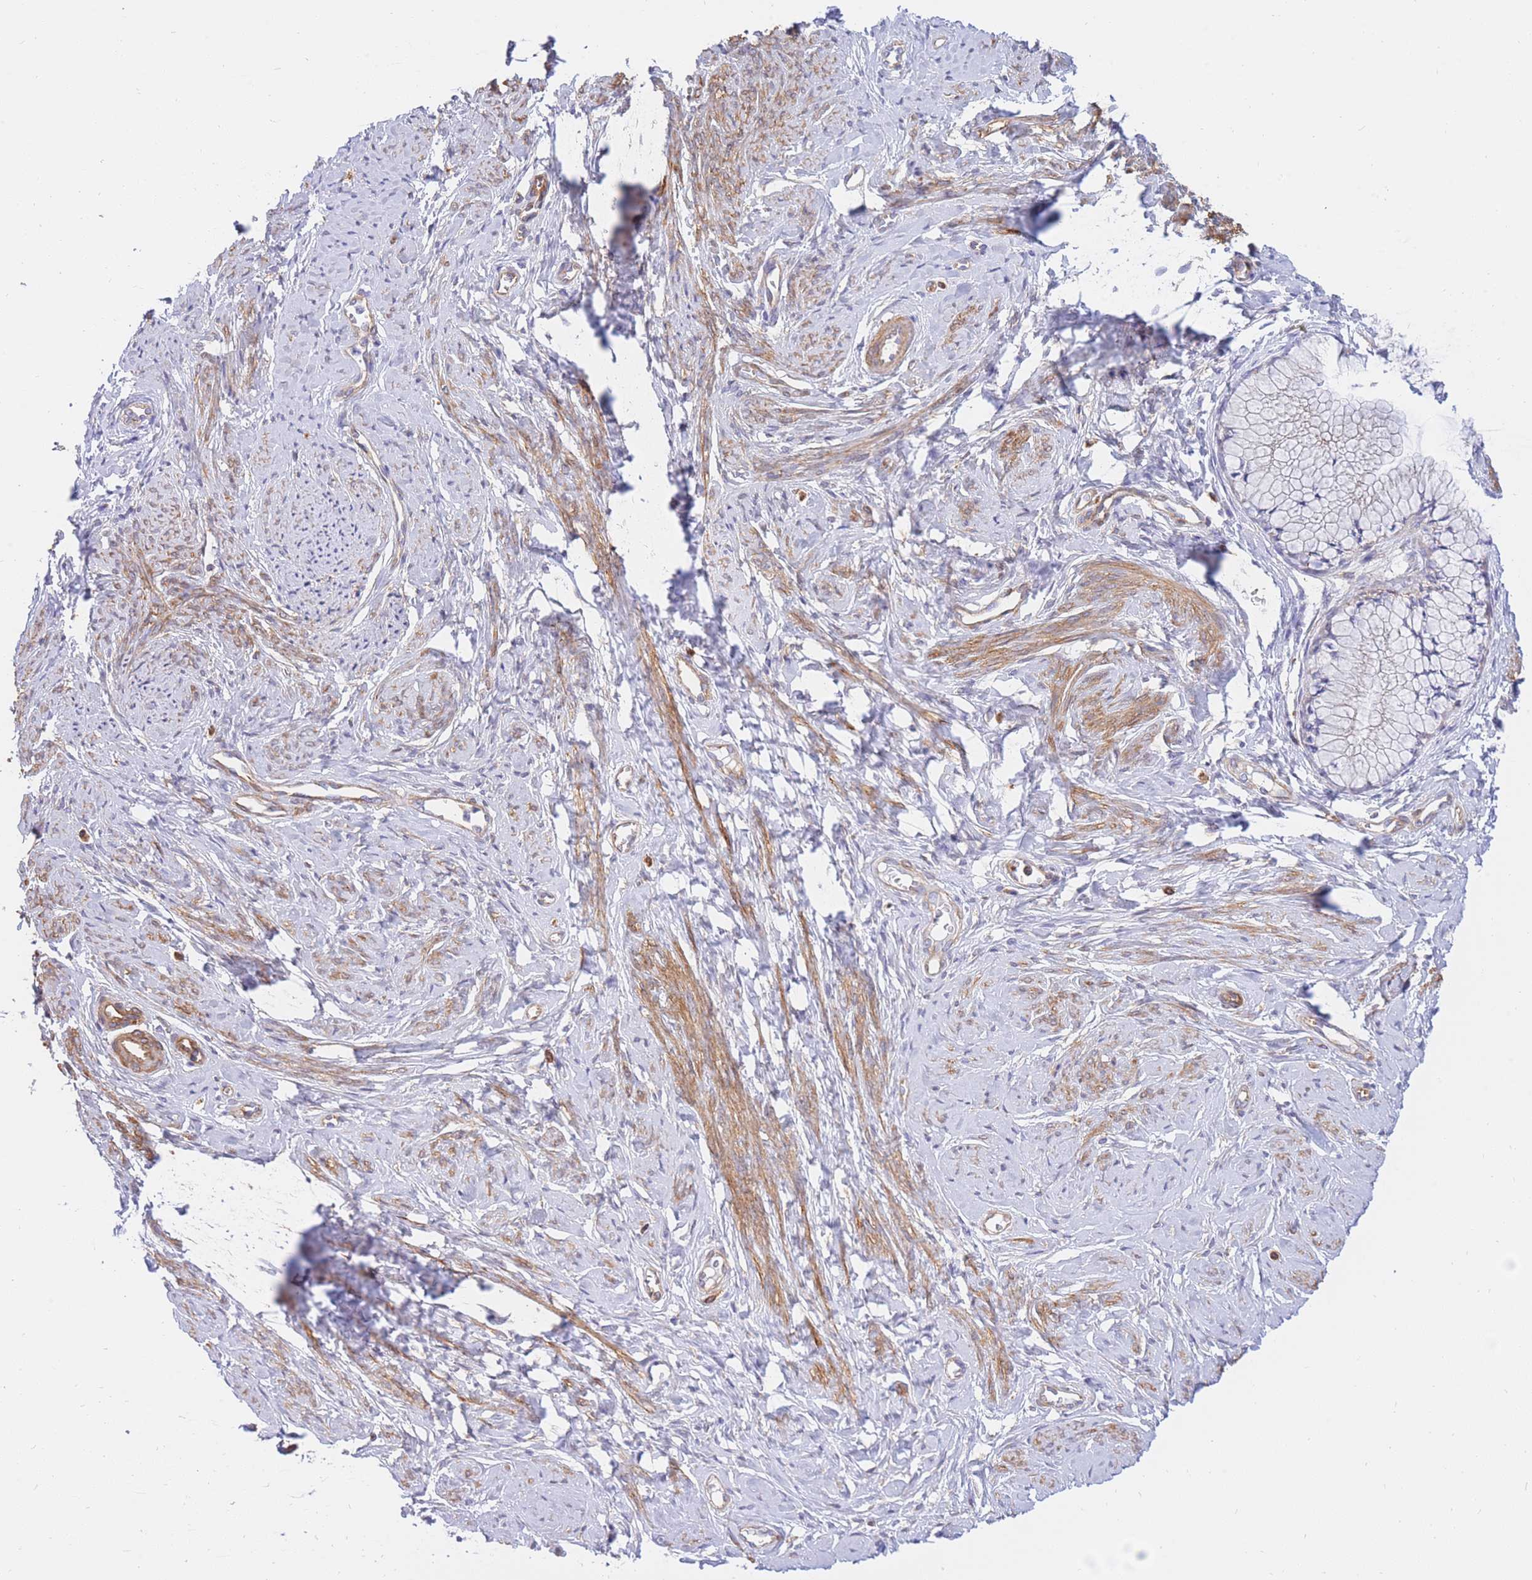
{"staining": {"intensity": "negative", "quantity": "none", "location": "none"}, "tissue": "cervix", "cell_type": "Glandular cells", "image_type": "normal", "snomed": [{"axis": "morphology", "description": "Normal tissue, NOS"}, {"axis": "topography", "description": "Cervix"}], "caption": "Glandular cells show no significant staining in unremarkable cervix. (DAB immunohistochemistry with hematoxylin counter stain).", "gene": "REM1", "patient": {"sex": "female", "age": 42}}